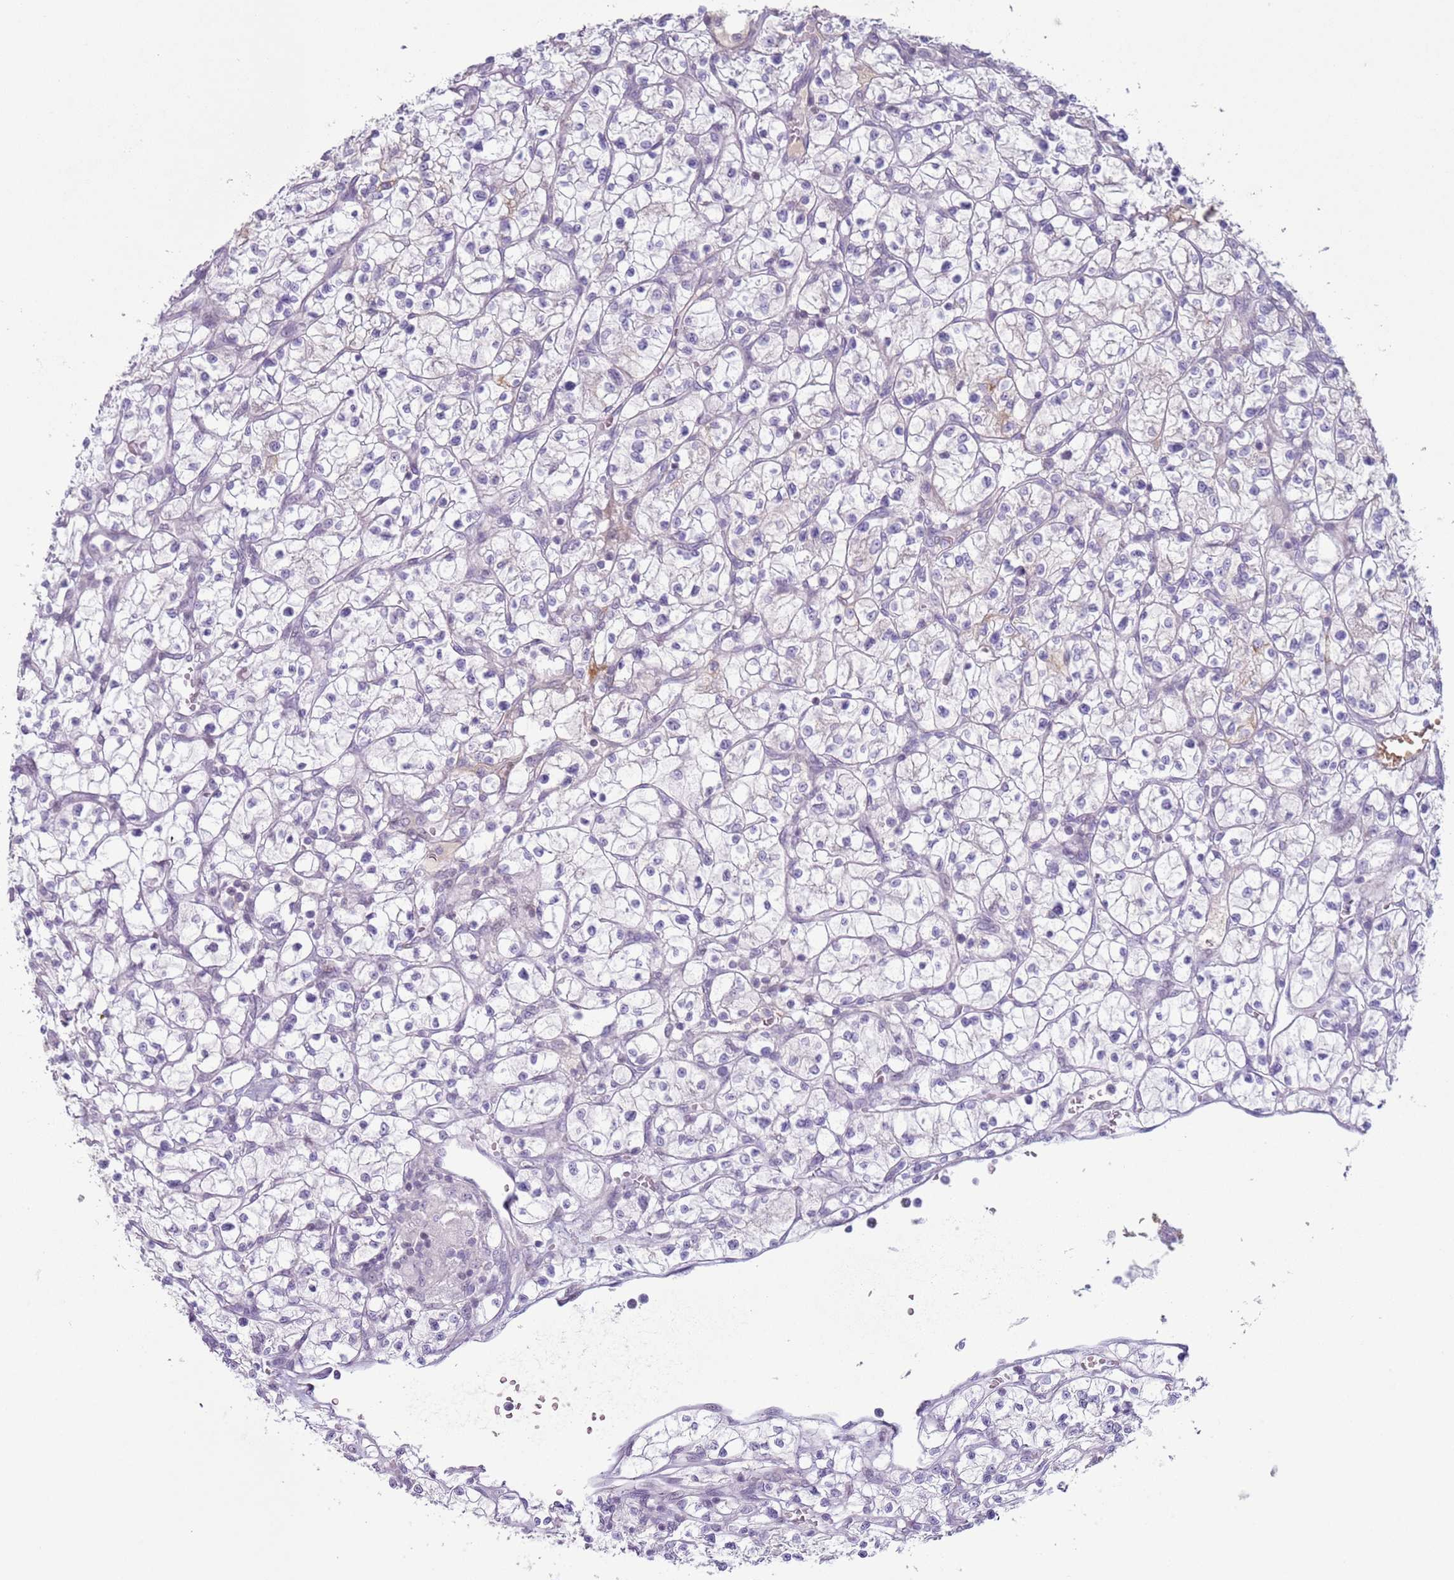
{"staining": {"intensity": "negative", "quantity": "none", "location": "none"}, "tissue": "renal cancer", "cell_type": "Tumor cells", "image_type": "cancer", "snomed": [{"axis": "morphology", "description": "Adenocarcinoma, NOS"}, {"axis": "topography", "description": "Kidney"}], "caption": "This is an immunohistochemistry (IHC) histopathology image of human adenocarcinoma (renal). There is no staining in tumor cells.", "gene": "NPAP1", "patient": {"sex": "female", "age": 64}}